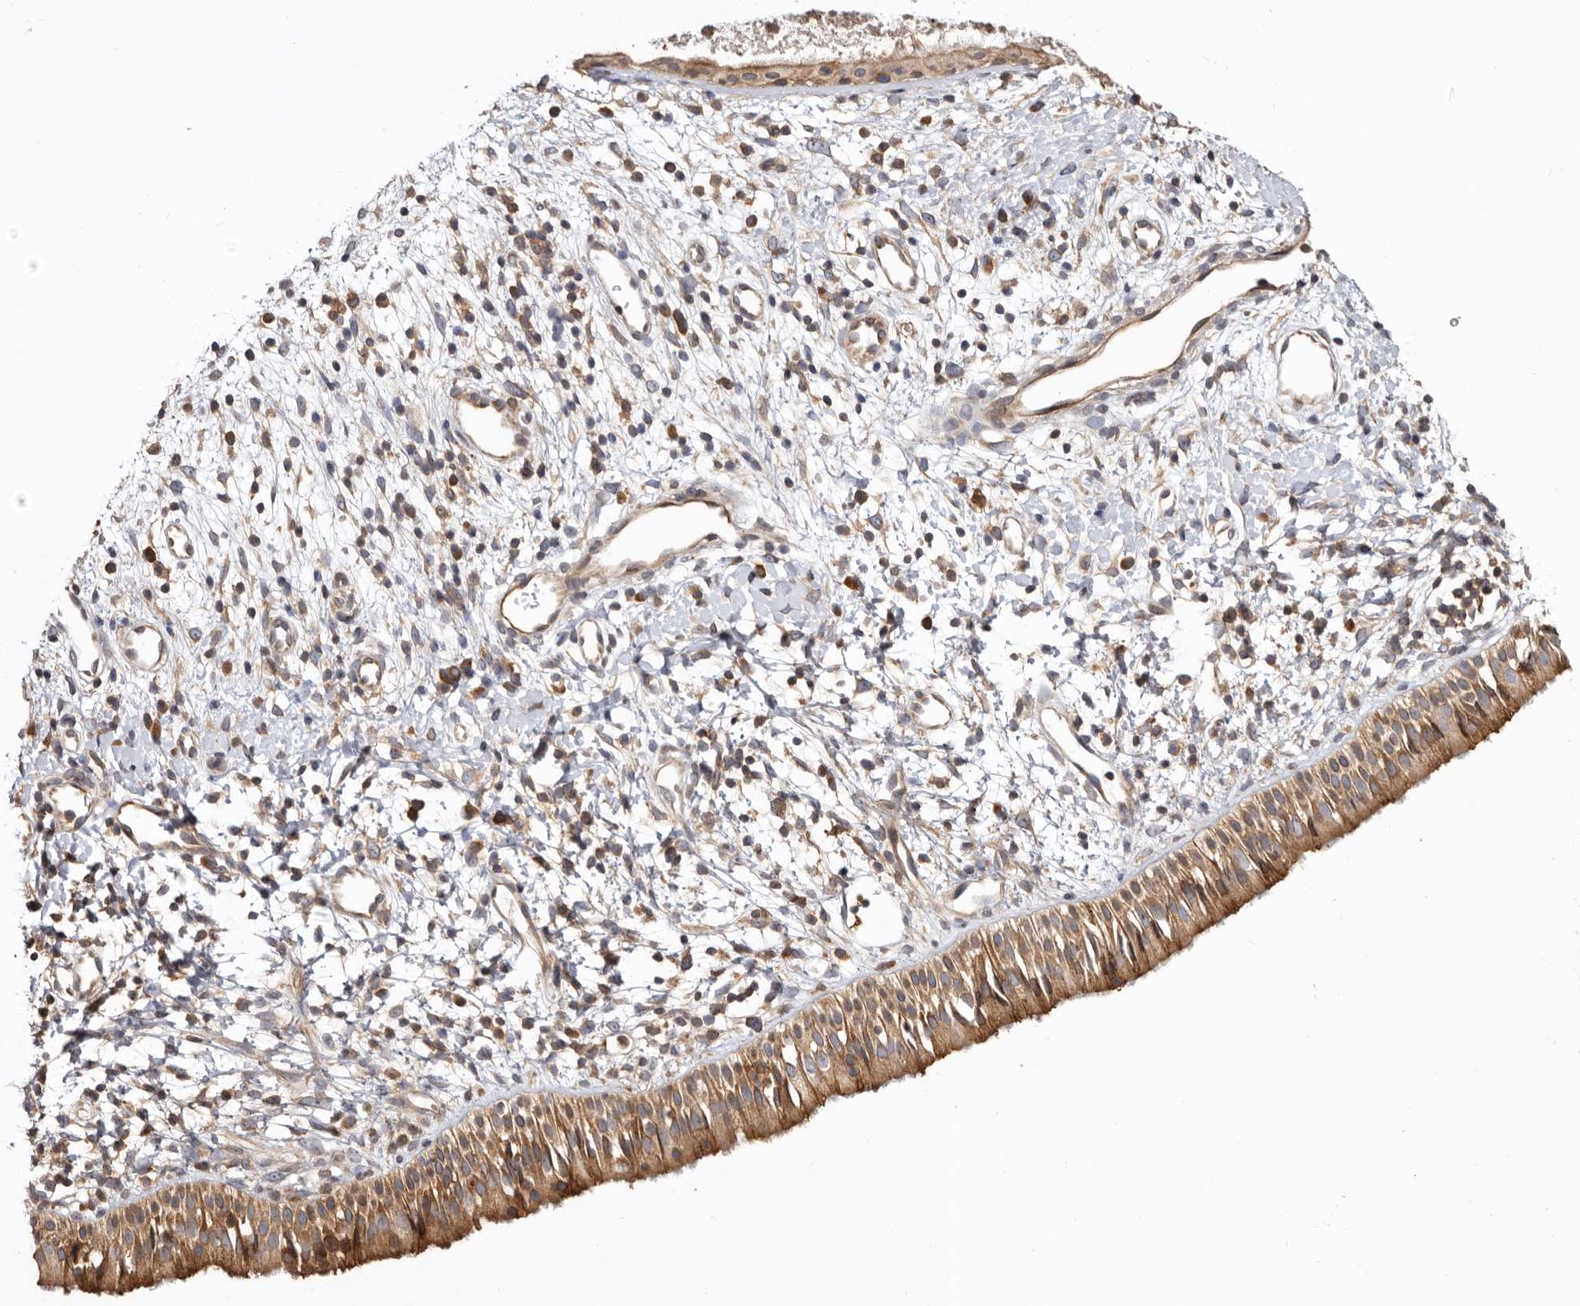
{"staining": {"intensity": "moderate", "quantity": ">75%", "location": "cytoplasmic/membranous"}, "tissue": "nasopharynx", "cell_type": "Respiratory epithelial cells", "image_type": "normal", "snomed": [{"axis": "morphology", "description": "Normal tissue, NOS"}, {"axis": "topography", "description": "Nasopharynx"}], "caption": "Protein staining of benign nasopharynx reveals moderate cytoplasmic/membranous positivity in about >75% of respiratory epithelial cells.", "gene": "TMUB1", "patient": {"sex": "male", "age": 22}}